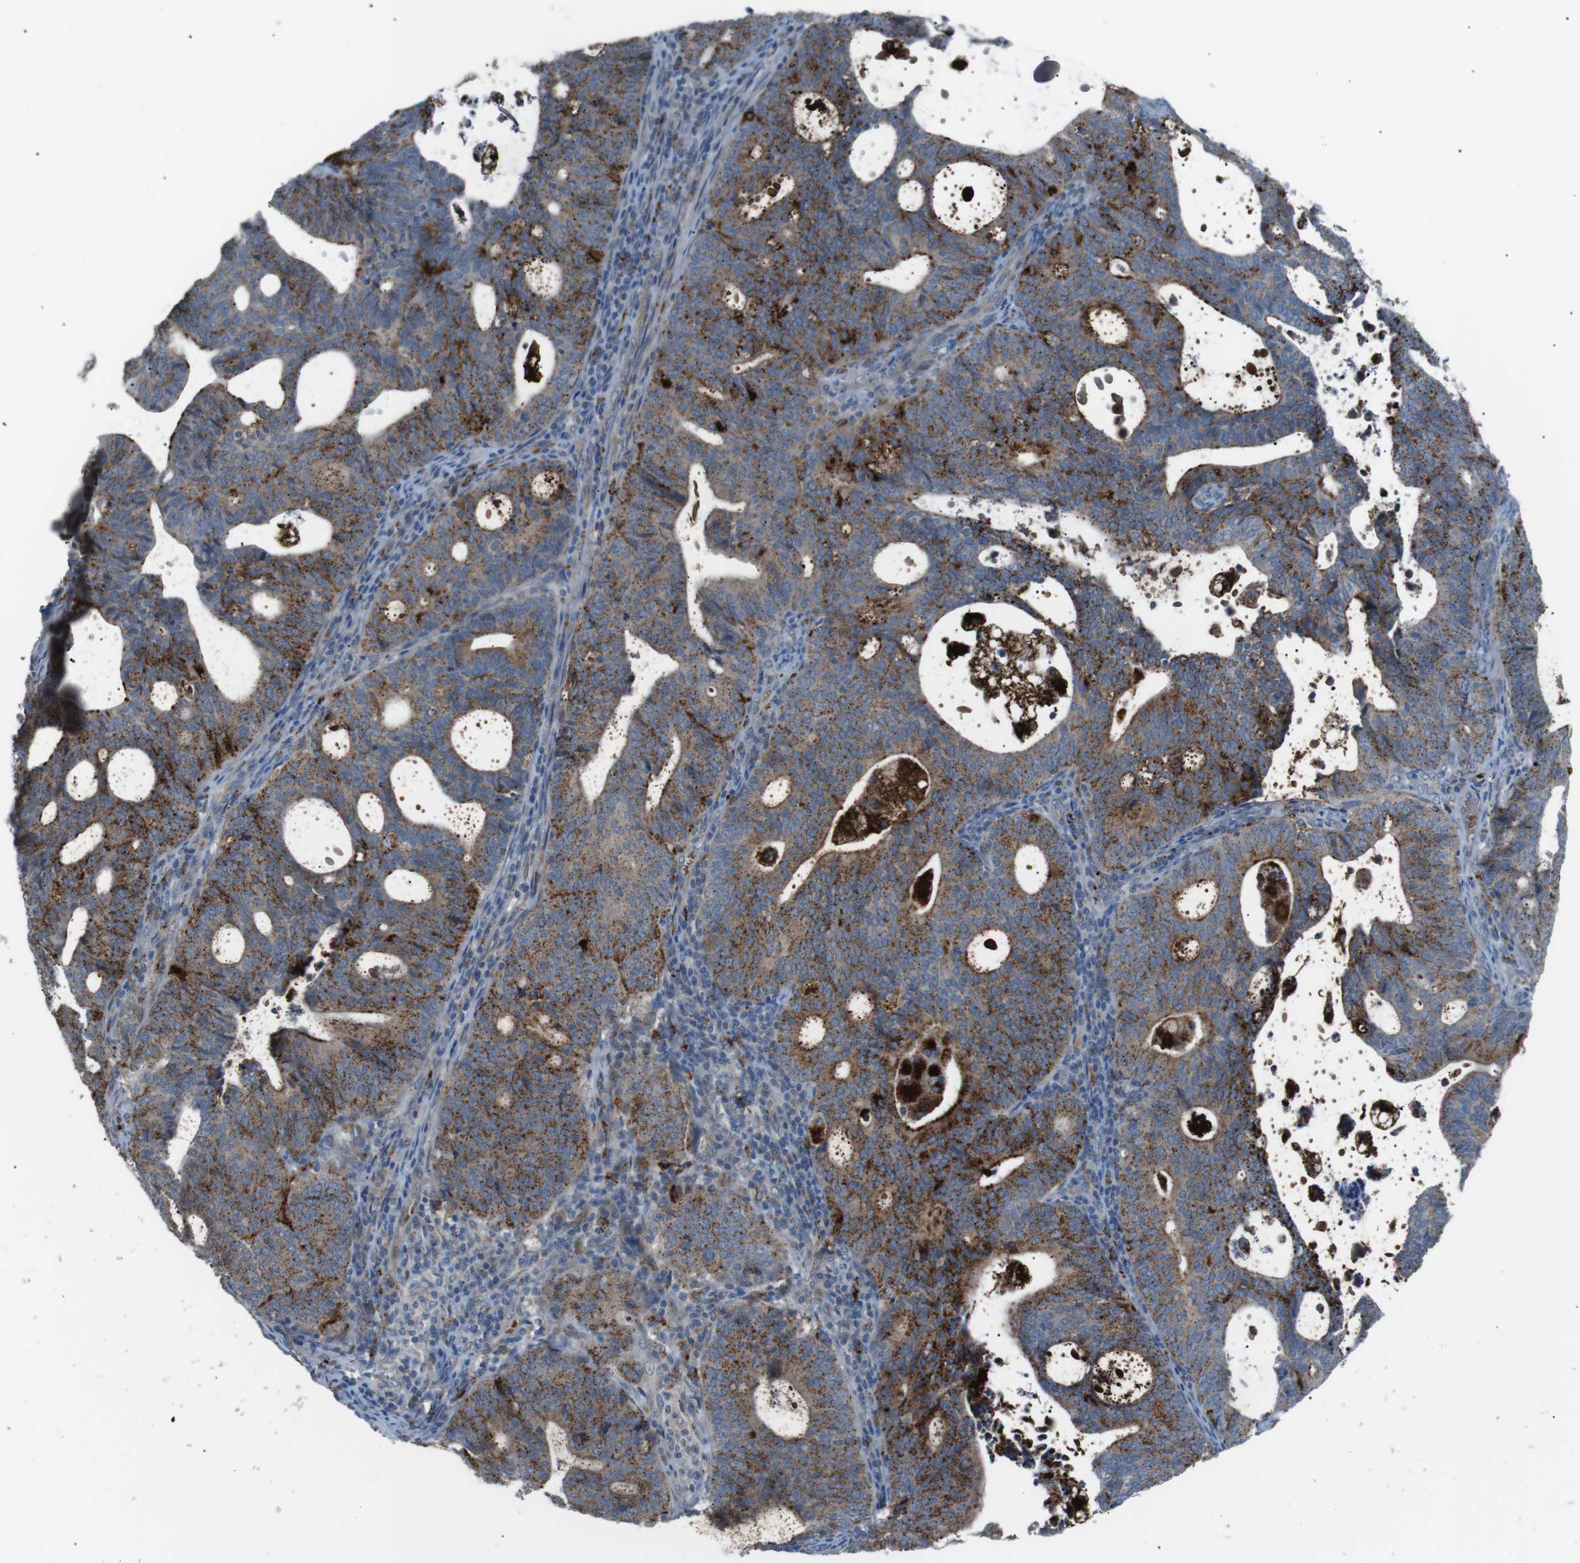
{"staining": {"intensity": "moderate", "quantity": ">75%", "location": "cytoplasmic/membranous"}, "tissue": "endometrial cancer", "cell_type": "Tumor cells", "image_type": "cancer", "snomed": [{"axis": "morphology", "description": "Adenocarcinoma, NOS"}, {"axis": "topography", "description": "Uterus"}], "caption": "Human adenocarcinoma (endometrial) stained with a brown dye demonstrates moderate cytoplasmic/membranous positive positivity in approximately >75% of tumor cells.", "gene": "B4GALNT2", "patient": {"sex": "female", "age": 83}}